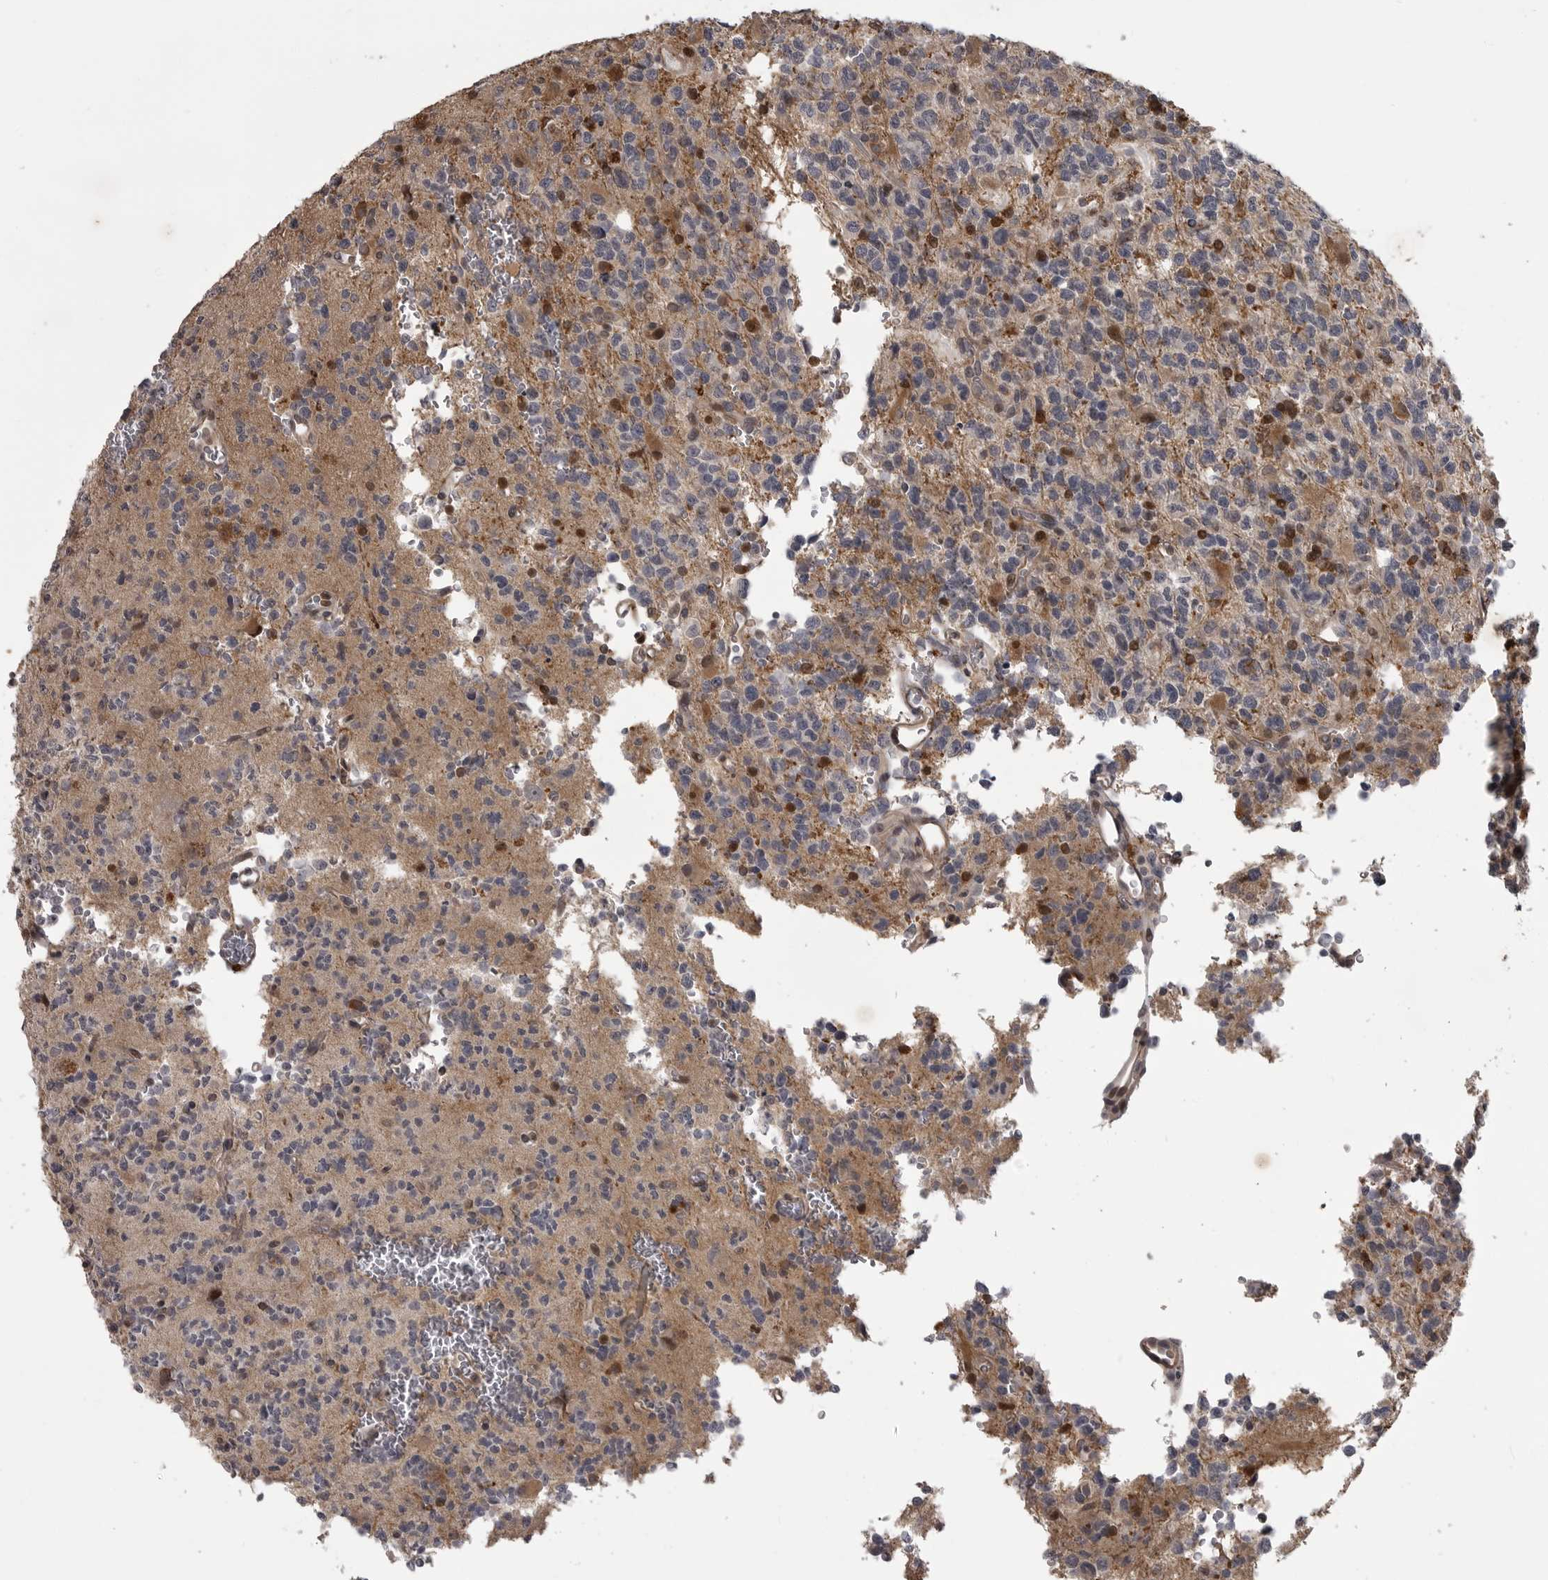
{"staining": {"intensity": "moderate", "quantity": "<25%", "location": "cytoplasmic/membranous,nuclear"}, "tissue": "glioma", "cell_type": "Tumor cells", "image_type": "cancer", "snomed": [{"axis": "morphology", "description": "Glioma, malignant, High grade"}, {"axis": "topography", "description": "Brain"}], "caption": "Tumor cells reveal moderate cytoplasmic/membranous and nuclear positivity in about <25% of cells in malignant glioma (high-grade).", "gene": "SNX16", "patient": {"sex": "female", "age": 62}}